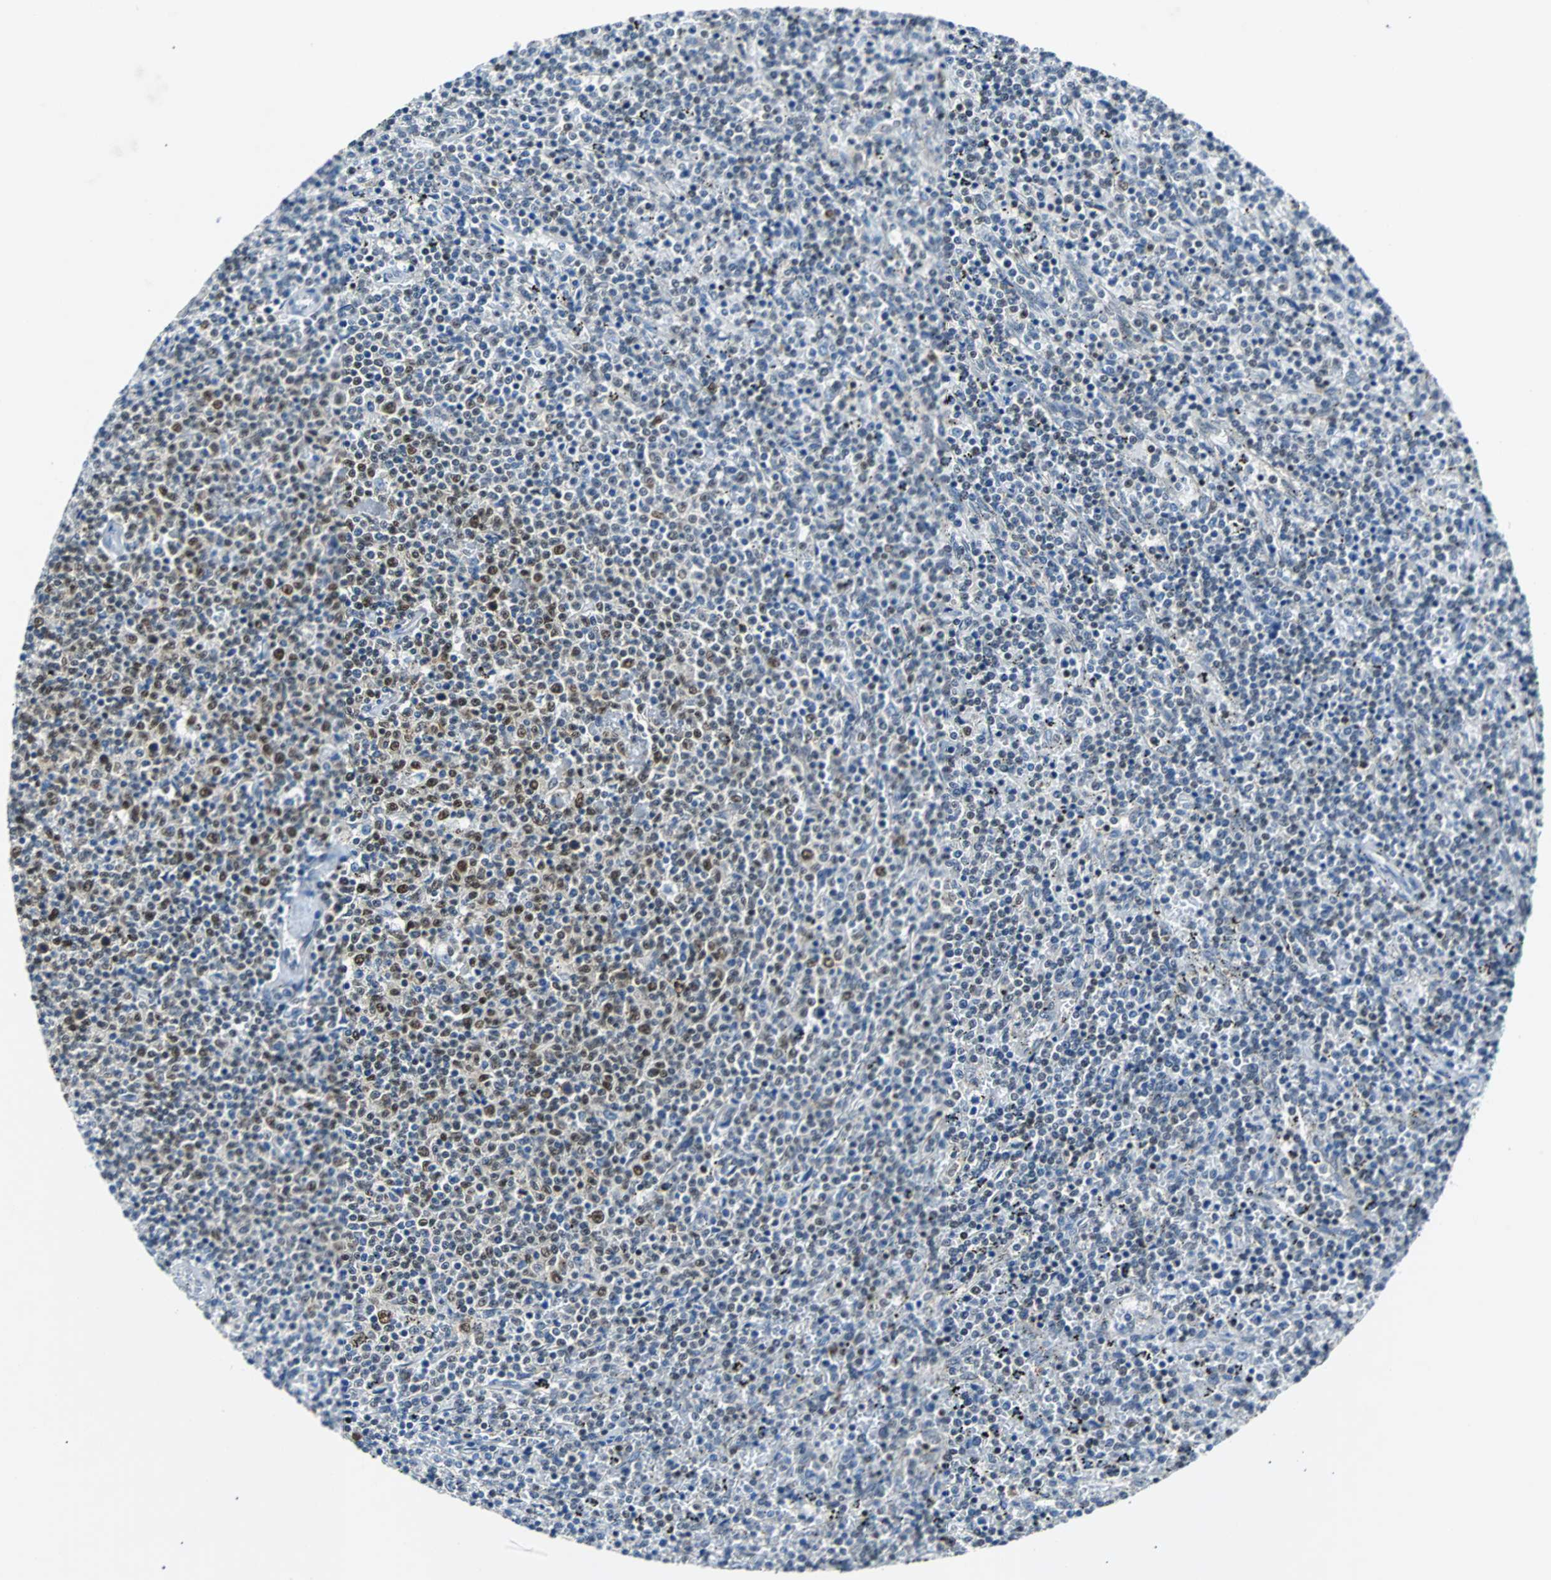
{"staining": {"intensity": "weak", "quantity": "<25%", "location": "nuclear"}, "tissue": "lymphoma", "cell_type": "Tumor cells", "image_type": "cancer", "snomed": [{"axis": "morphology", "description": "Malignant lymphoma, non-Hodgkin's type, Low grade"}, {"axis": "topography", "description": "Spleen"}], "caption": "Tumor cells show no significant expression in malignant lymphoma, non-Hodgkin's type (low-grade).", "gene": "USP28", "patient": {"sex": "female", "age": 50}}